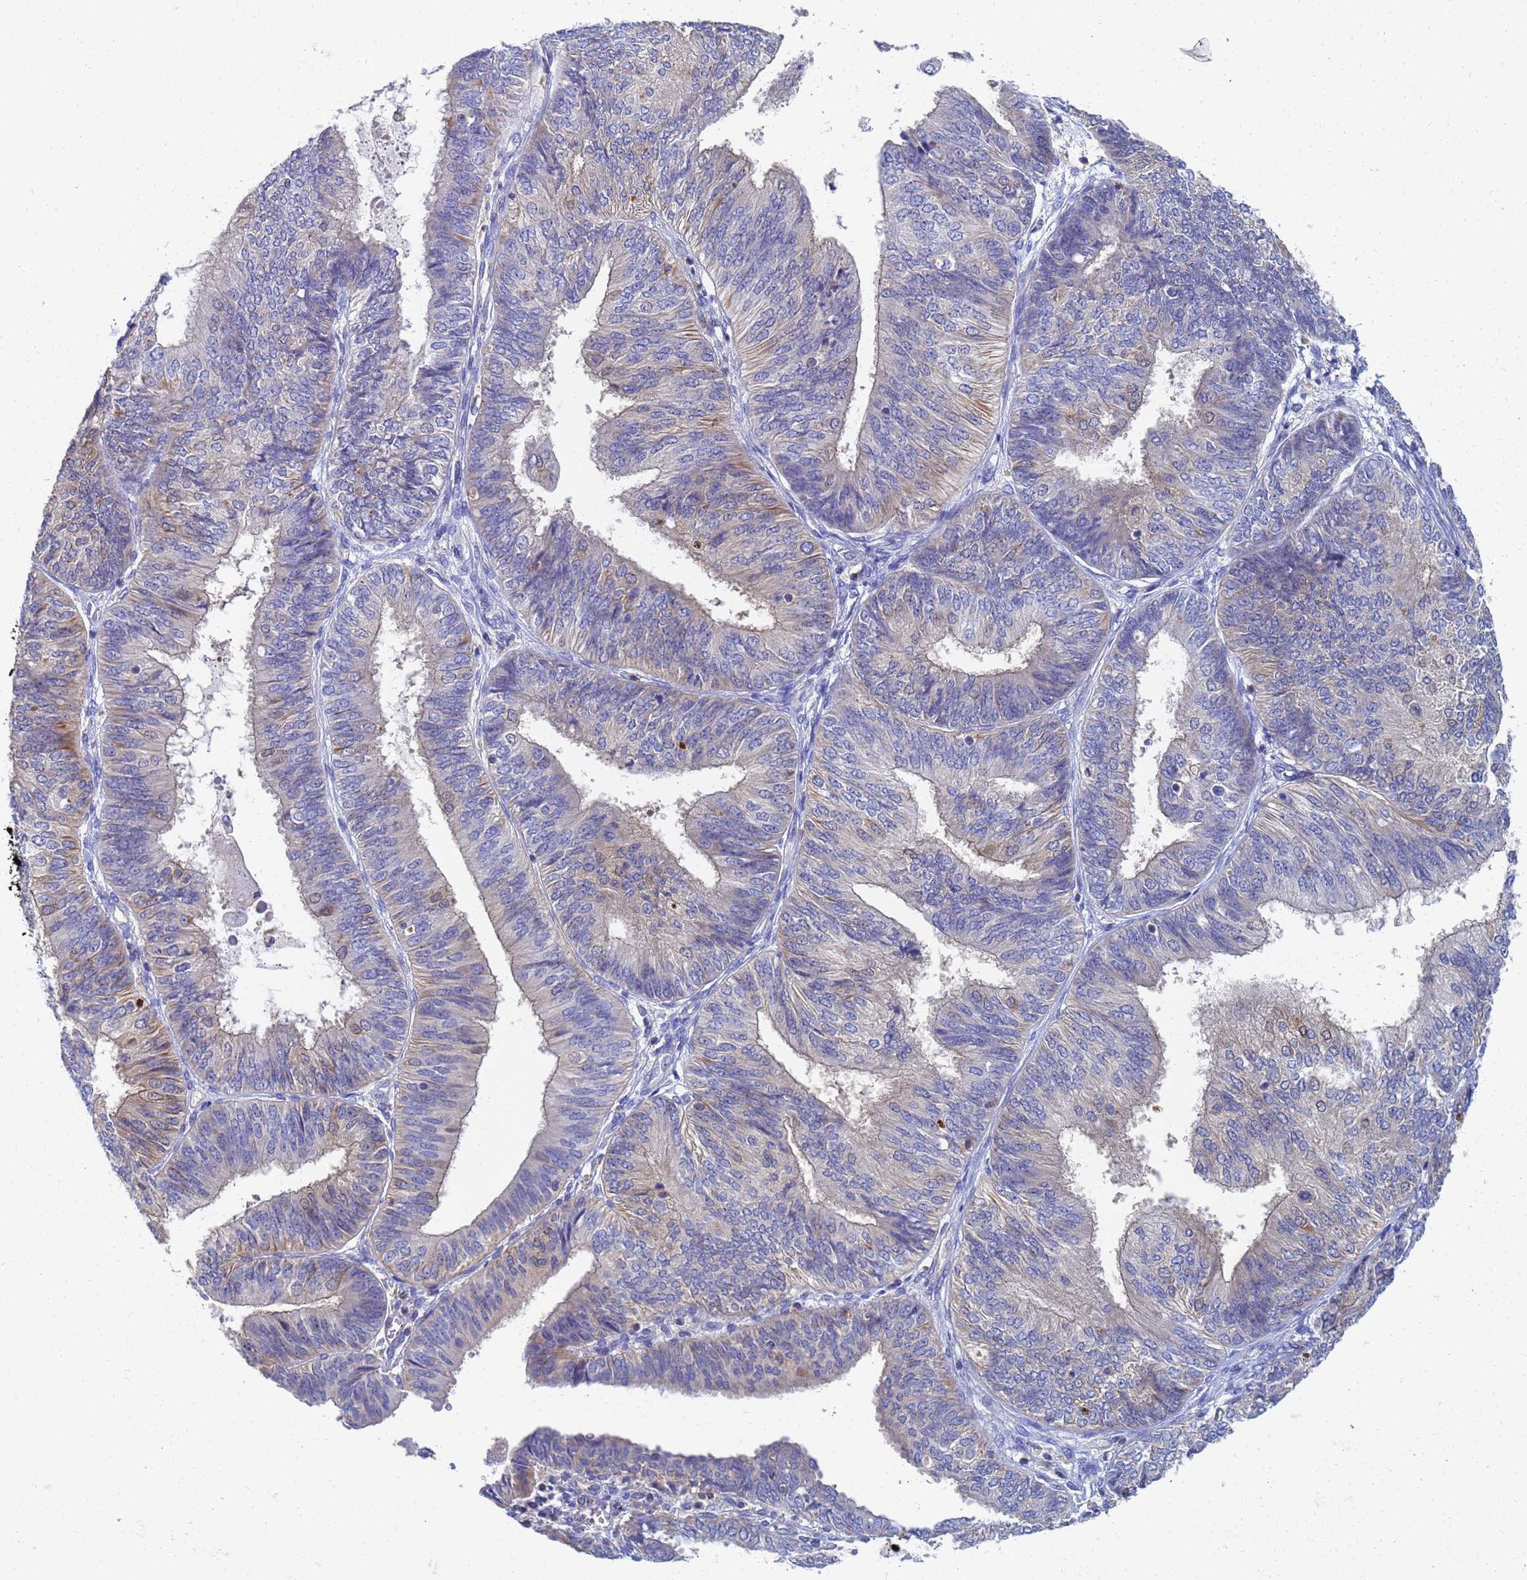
{"staining": {"intensity": "weak", "quantity": "25%-75%", "location": "cytoplasmic/membranous"}, "tissue": "endometrial cancer", "cell_type": "Tumor cells", "image_type": "cancer", "snomed": [{"axis": "morphology", "description": "Adenocarcinoma, NOS"}, {"axis": "topography", "description": "Endometrium"}], "caption": "Immunohistochemical staining of human endometrial adenocarcinoma exhibits low levels of weak cytoplasmic/membranous positivity in approximately 25%-75% of tumor cells. Nuclei are stained in blue.", "gene": "GCHFR", "patient": {"sex": "female", "age": 58}}